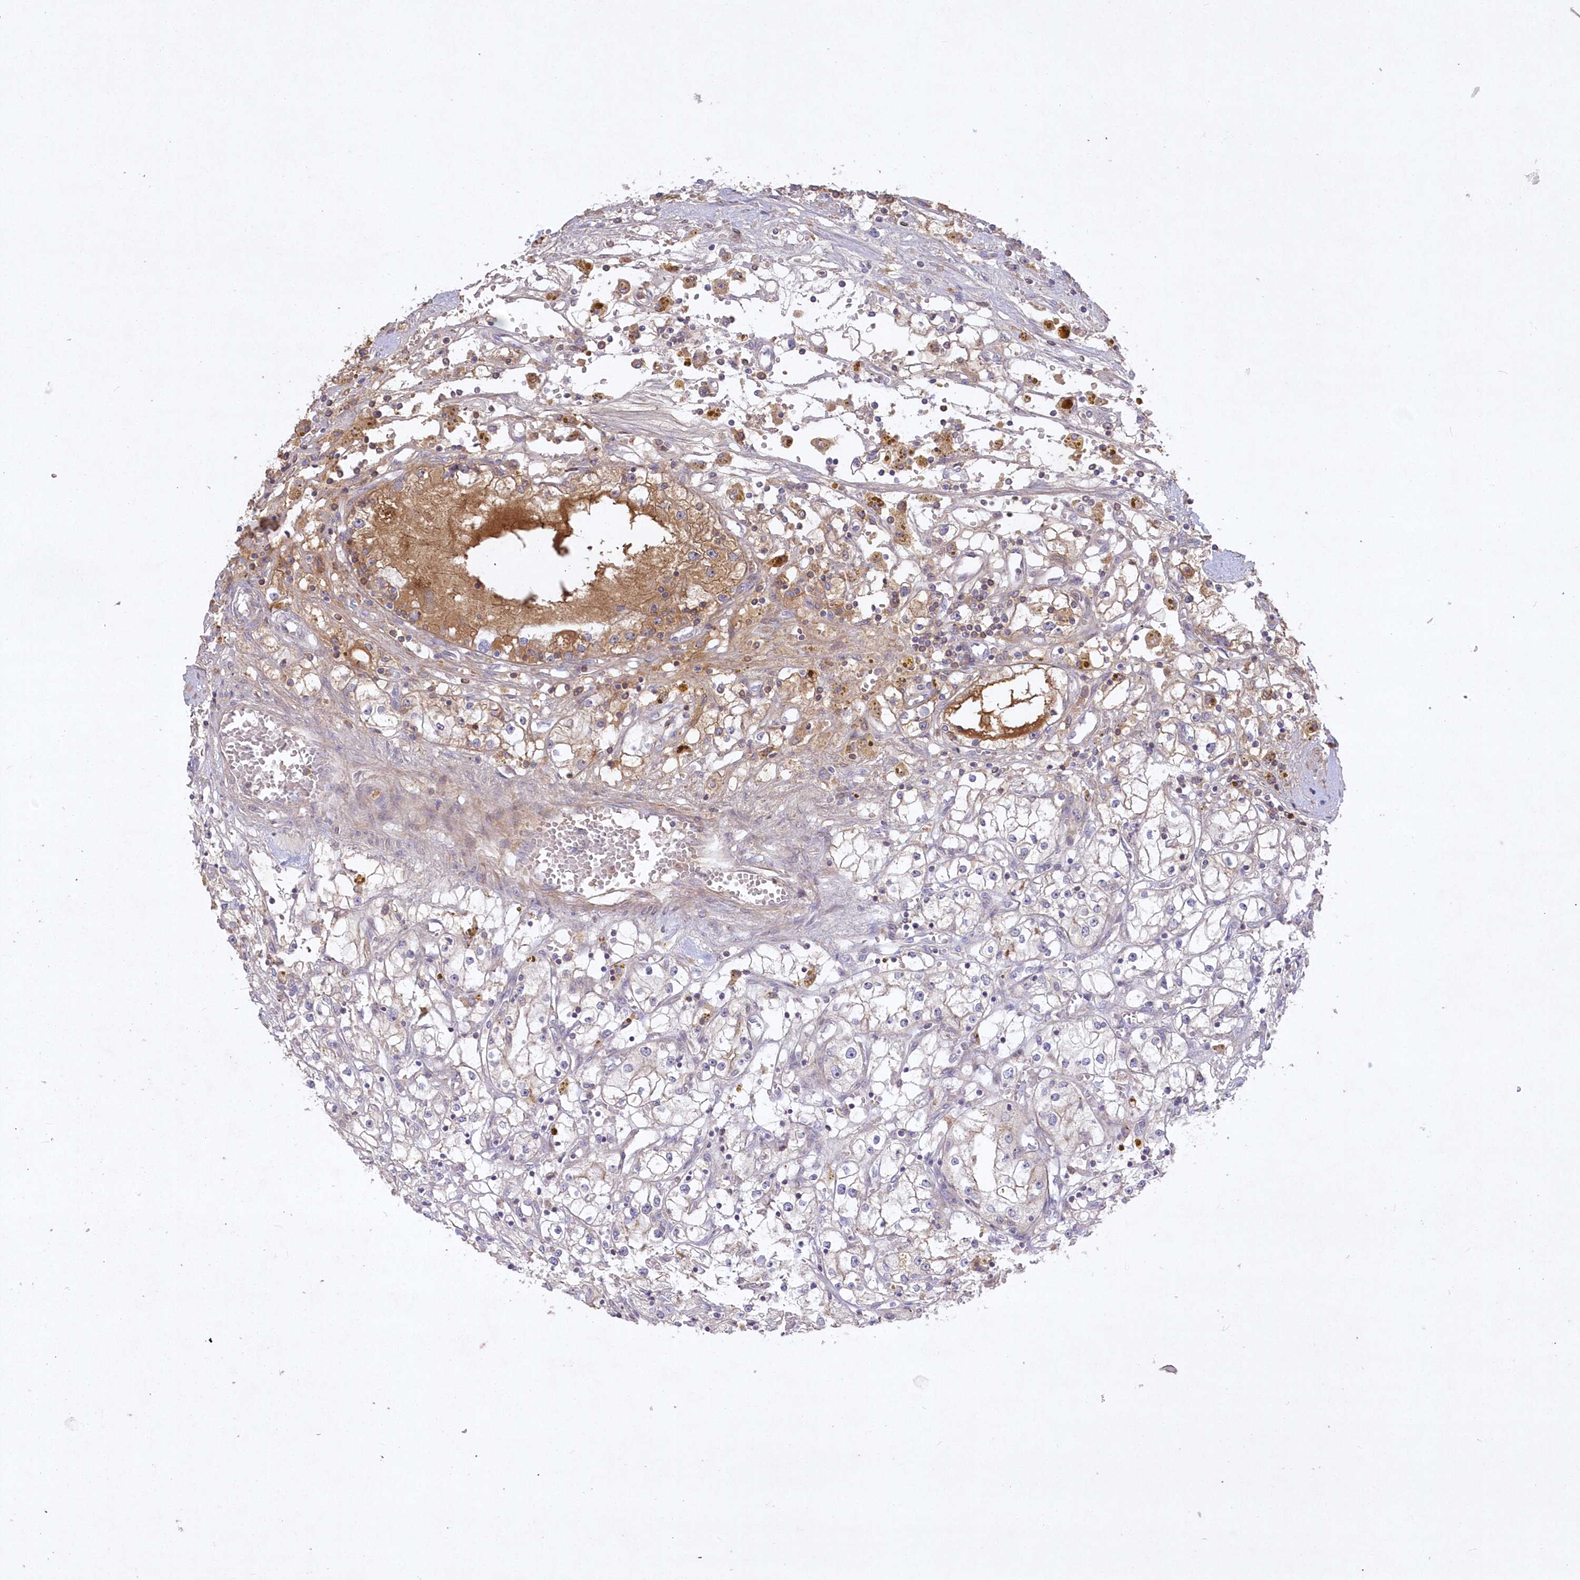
{"staining": {"intensity": "moderate", "quantity": "<25%", "location": "cytoplasmic/membranous"}, "tissue": "renal cancer", "cell_type": "Tumor cells", "image_type": "cancer", "snomed": [{"axis": "morphology", "description": "Adenocarcinoma, NOS"}, {"axis": "topography", "description": "Kidney"}], "caption": "Immunohistochemical staining of human renal cancer demonstrates low levels of moderate cytoplasmic/membranous protein expression in approximately <25% of tumor cells.", "gene": "WBP1L", "patient": {"sex": "male", "age": 56}}